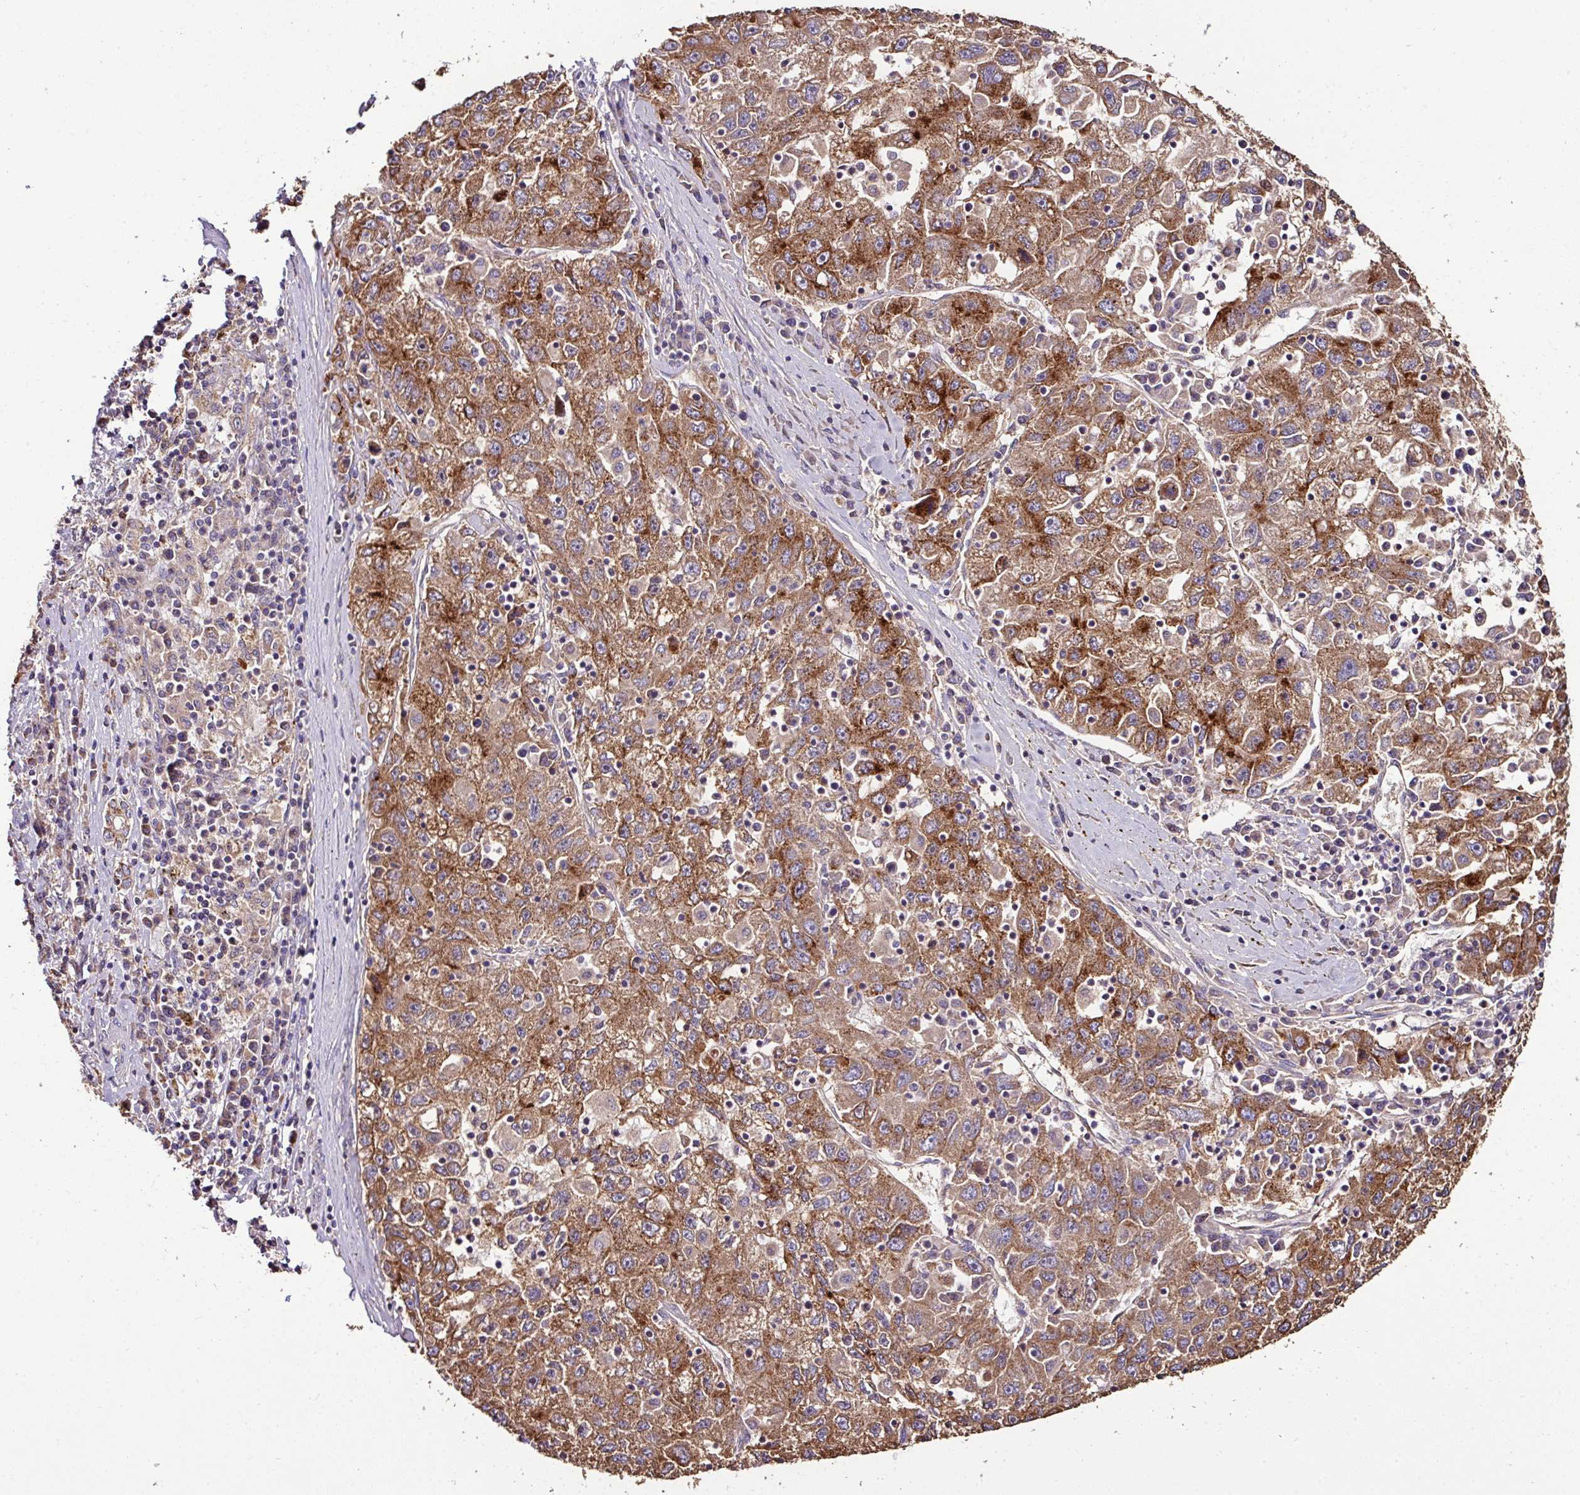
{"staining": {"intensity": "moderate", "quantity": ">75%", "location": "cytoplasmic/membranous"}, "tissue": "liver cancer", "cell_type": "Tumor cells", "image_type": "cancer", "snomed": [{"axis": "morphology", "description": "Carcinoma, Hepatocellular, NOS"}, {"axis": "topography", "description": "Liver"}], "caption": "This image shows hepatocellular carcinoma (liver) stained with IHC to label a protein in brown. The cytoplasmic/membranous of tumor cells show moderate positivity for the protein. Nuclei are counter-stained blue.", "gene": "CPD", "patient": {"sex": "male", "age": 49}}